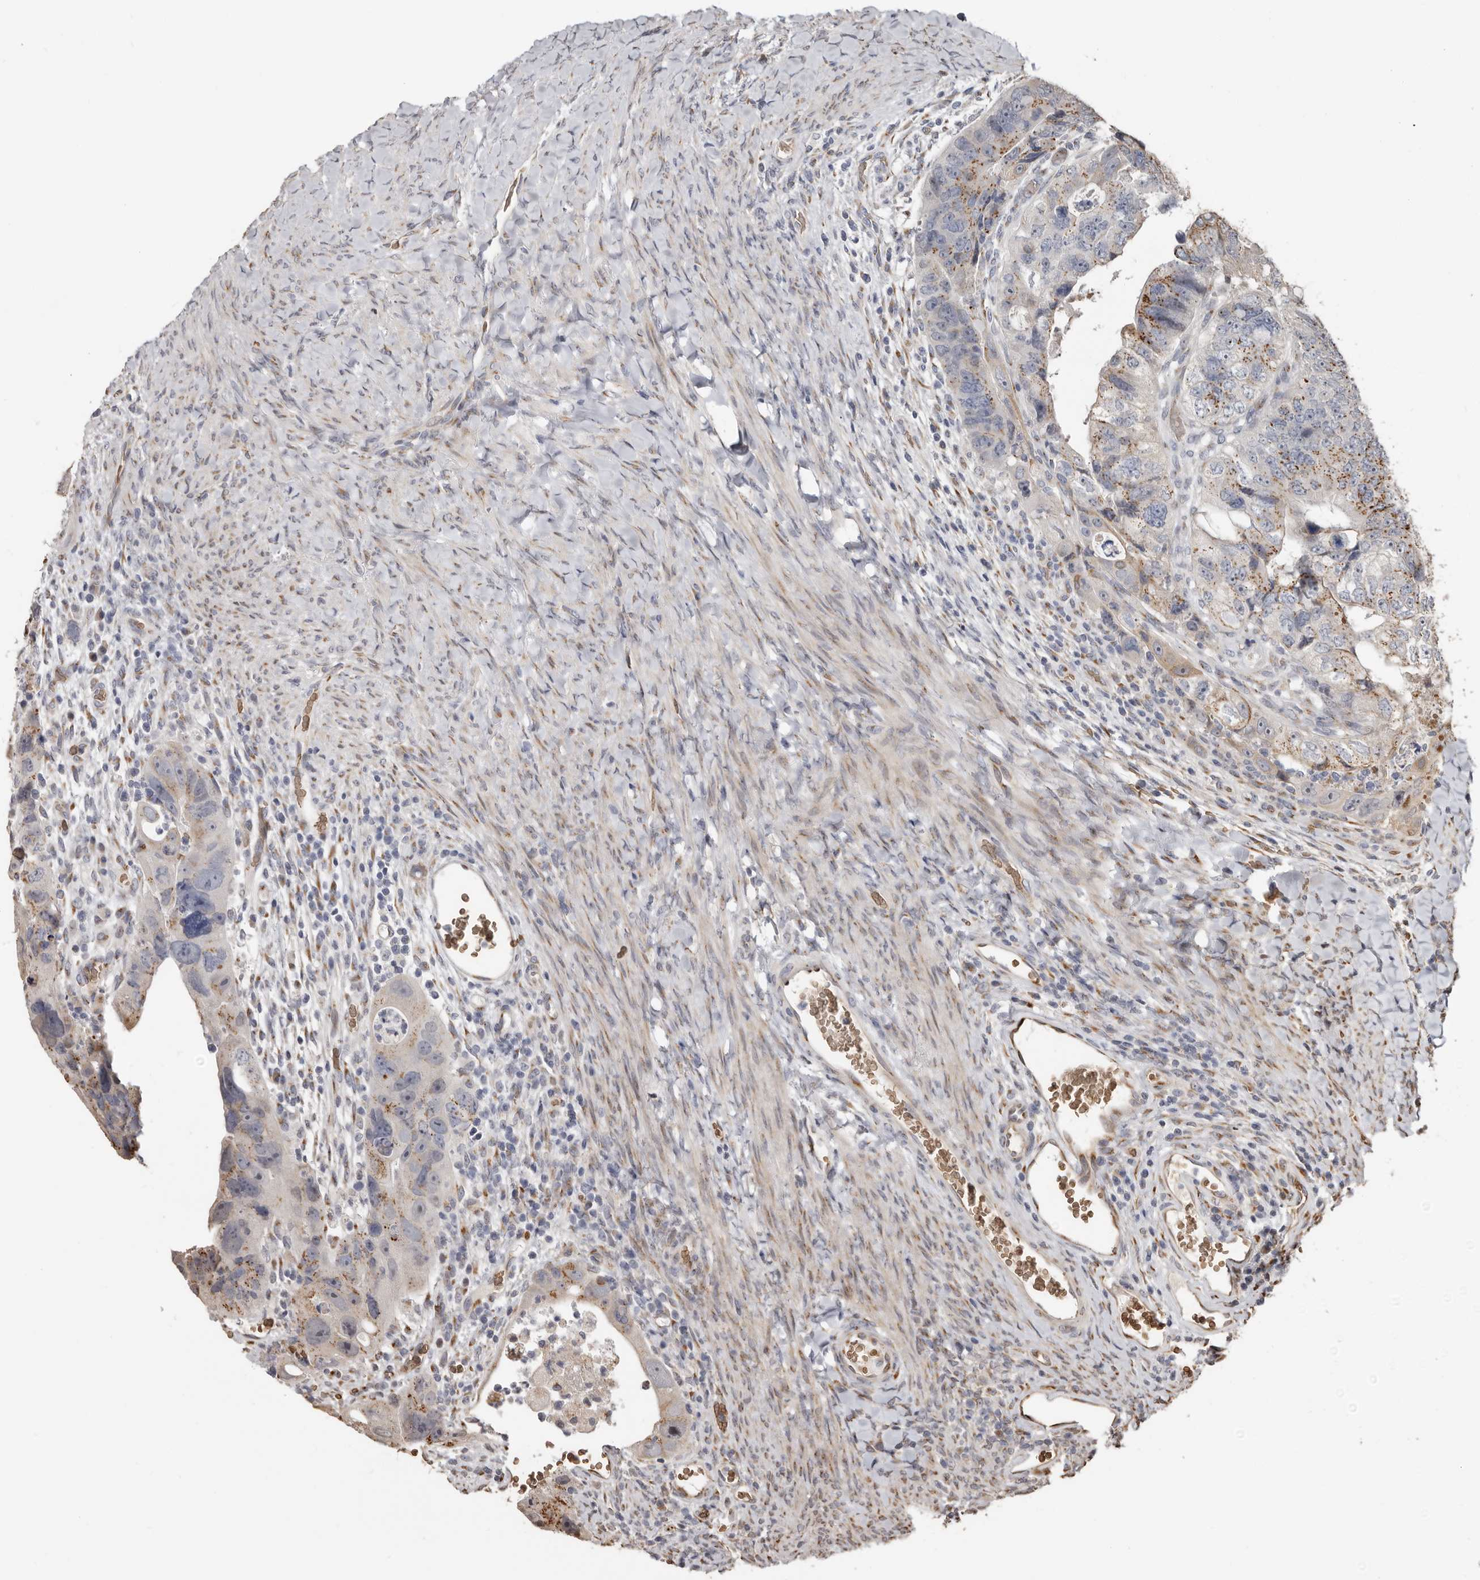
{"staining": {"intensity": "moderate", "quantity": "25%-75%", "location": "cytoplasmic/membranous"}, "tissue": "colorectal cancer", "cell_type": "Tumor cells", "image_type": "cancer", "snomed": [{"axis": "morphology", "description": "Adenocarcinoma, NOS"}, {"axis": "topography", "description": "Rectum"}], "caption": "Adenocarcinoma (colorectal) stained with DAB (3,3'-diaminobenzidine) immunohistochemistry (IHC) exhibits medium levels of moderate cytoplasmic/membranous staining in about 25%-75% of tumor cells.", "gene": "ENTREP1", "patient": {"sex": "male", "age": 59}}